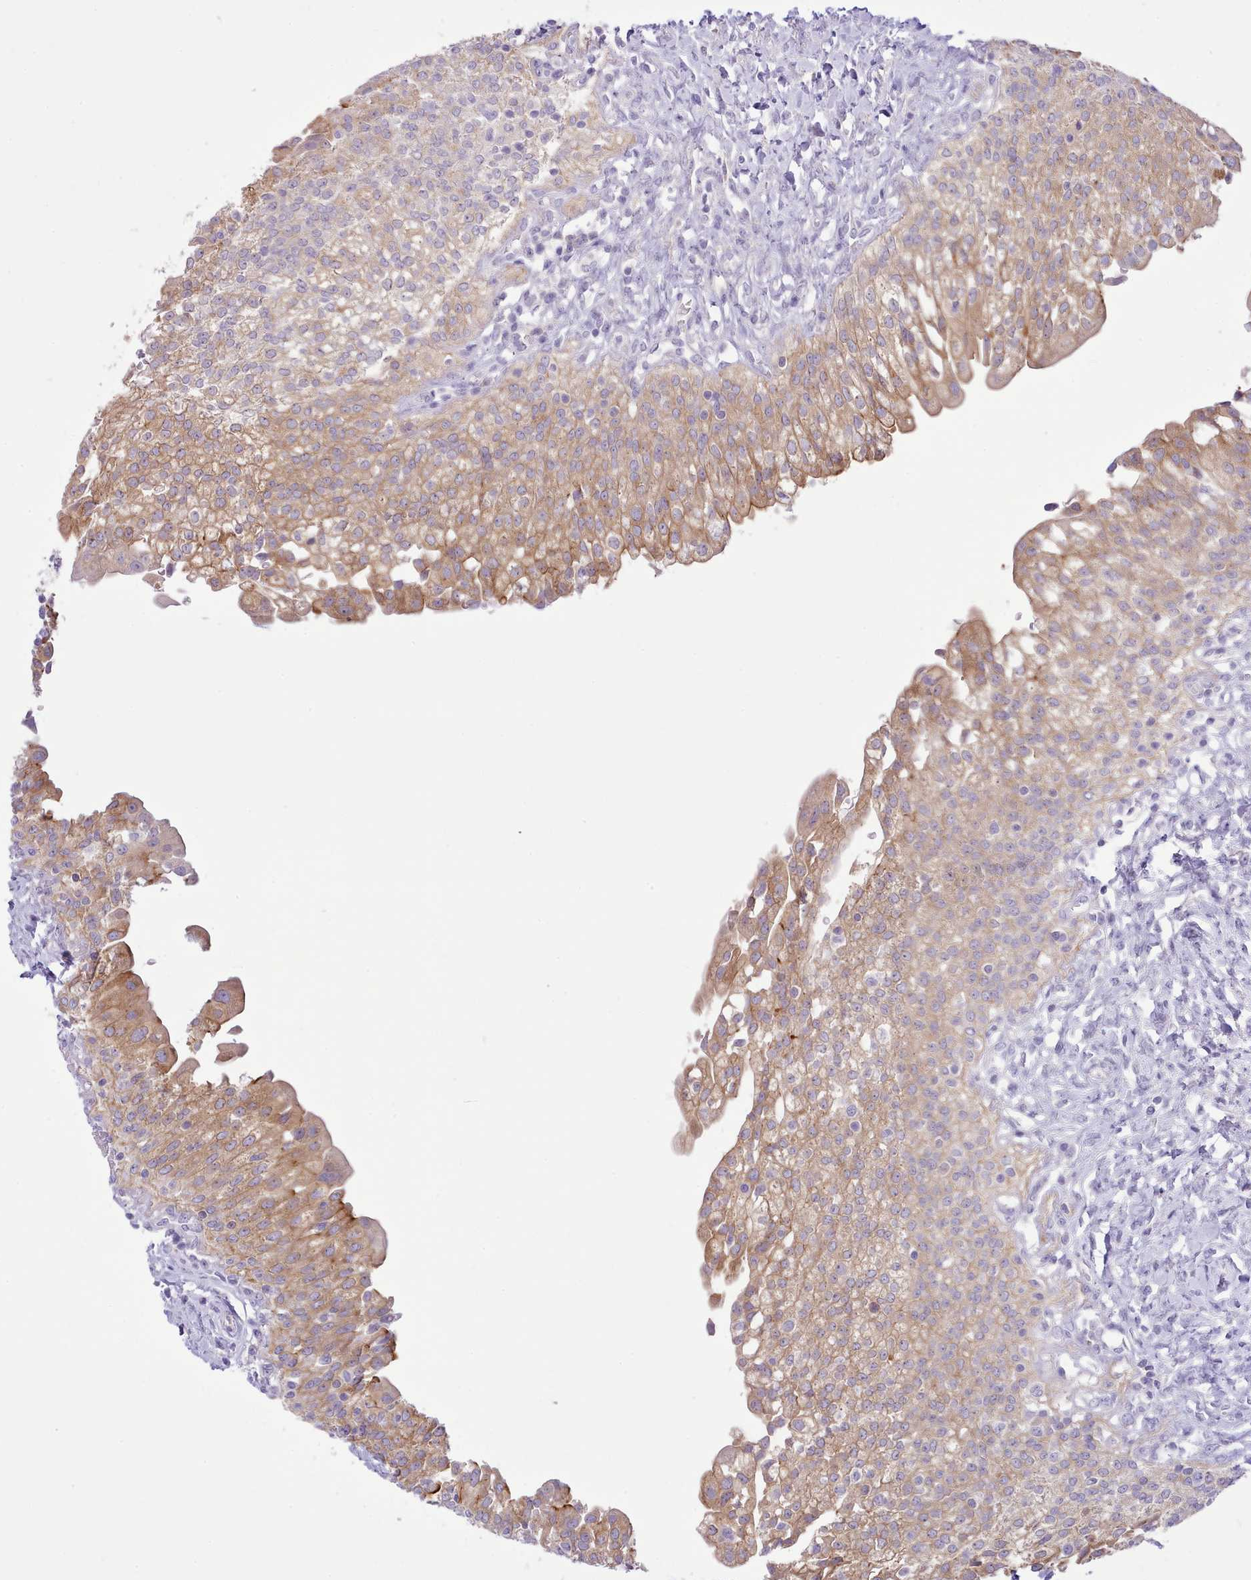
{"staining": {"intensity": "moderate", "quantity": "25%-75%", "location": "cytoplasmic/membranous"}, "tissue": "urinary bladder", "cell_type": "Urothelial cells", "image_type": "normal", "snomed": [{"axis": "morphology", "description": "Normal tissue, NOS"}, {"axis": "morphology", "description": "Inflammation, NOS"}, {"axis": "topography", "description": "Urinary bladder"}], "caption": "Immunohistochemical staining of benign urinary bladder displays medium levels of moderate cytoplasmic/membranous staining in about 25%-75% of urothelial cells. The protein is stained brown, and the nuclei are stained in blue (DAB IHC with brightfield microscopy, high magnification).", "gene": "MDFI", "patient": {"sex": "male", "age": 64}}